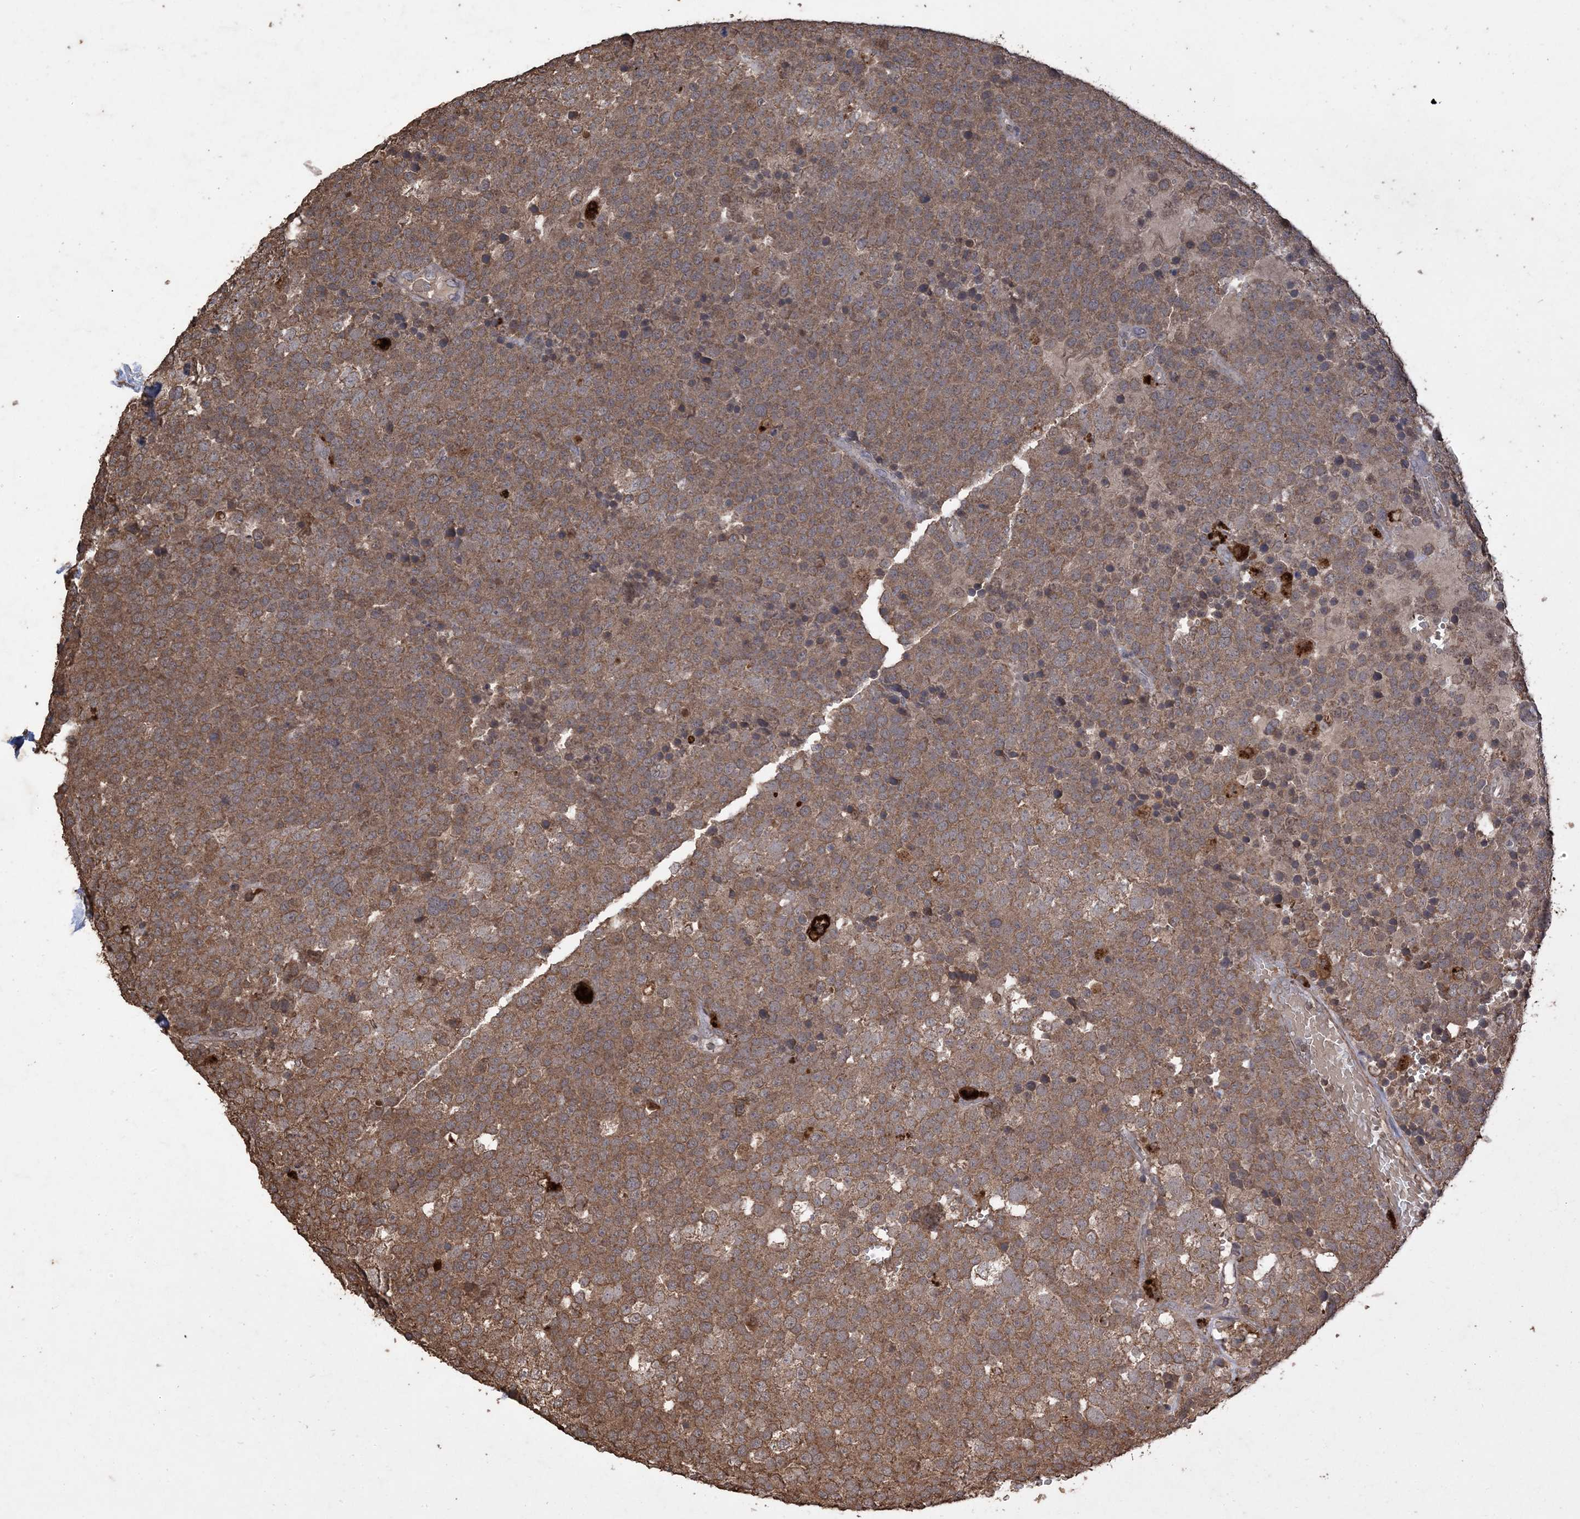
{"staining": {"intensity": "moderate", "quantity": ">75%", "location": "cytoplasmic/membranous"}, "tissue": "testis cancer", "cell_type": "Tumor cells", "image_type": "cancer", "snomed": [{"axis": "morphology", "description": "Seminoma, NOS"}, {"axis": "topography", "description": "Testis"}], "caption": "A brown stain shows moderate cytoplasmic/membranous staining of a protein in seminoma (testis) tumor cells.", "gene": "HPS4", "patient": {"sex": "male", "age": 71}}